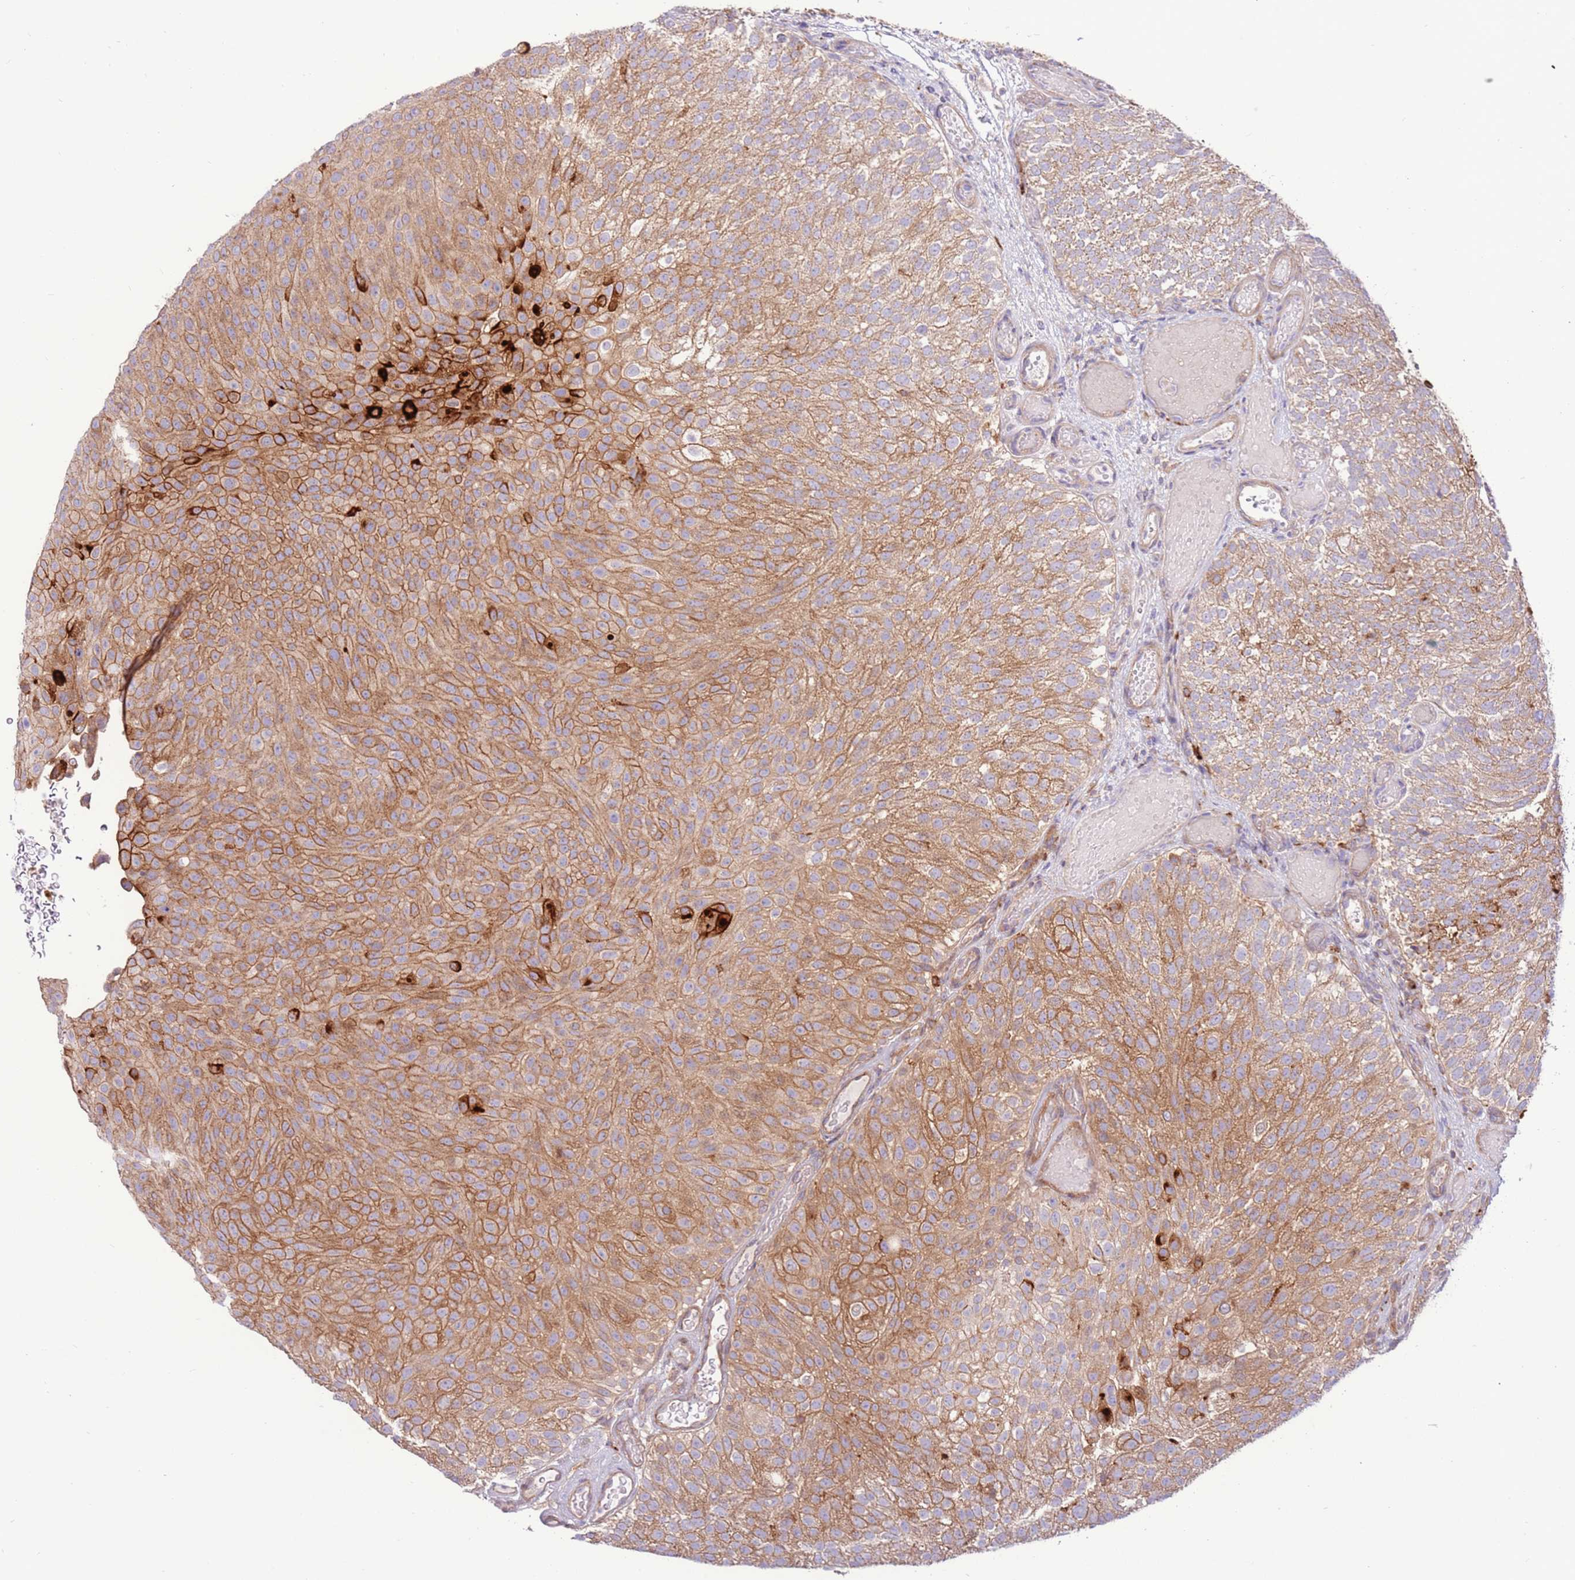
{"staining": {"intensity": "moderate", "quantity": ">75%", "location": "cytoplasmic/membranous"}, "tissue": "urothelial cancer", "cell_type": "Tumor cells", "image_type": "cancer", "snomed": [{"axis": "morphology", "description": "Urothelial carcinoma, Low grade"}, {"axis": "topography", "description": "Urinary bladder"}], "caption": "This is a micrograph of immunohistochemistry staining of low-grade urothelial carcinoma, which shows moderate positivity in the cytoplasmic/membranous of tumor cells.", "gene": "DDX19B", "patient": {"sex": "male", "age": 78}}